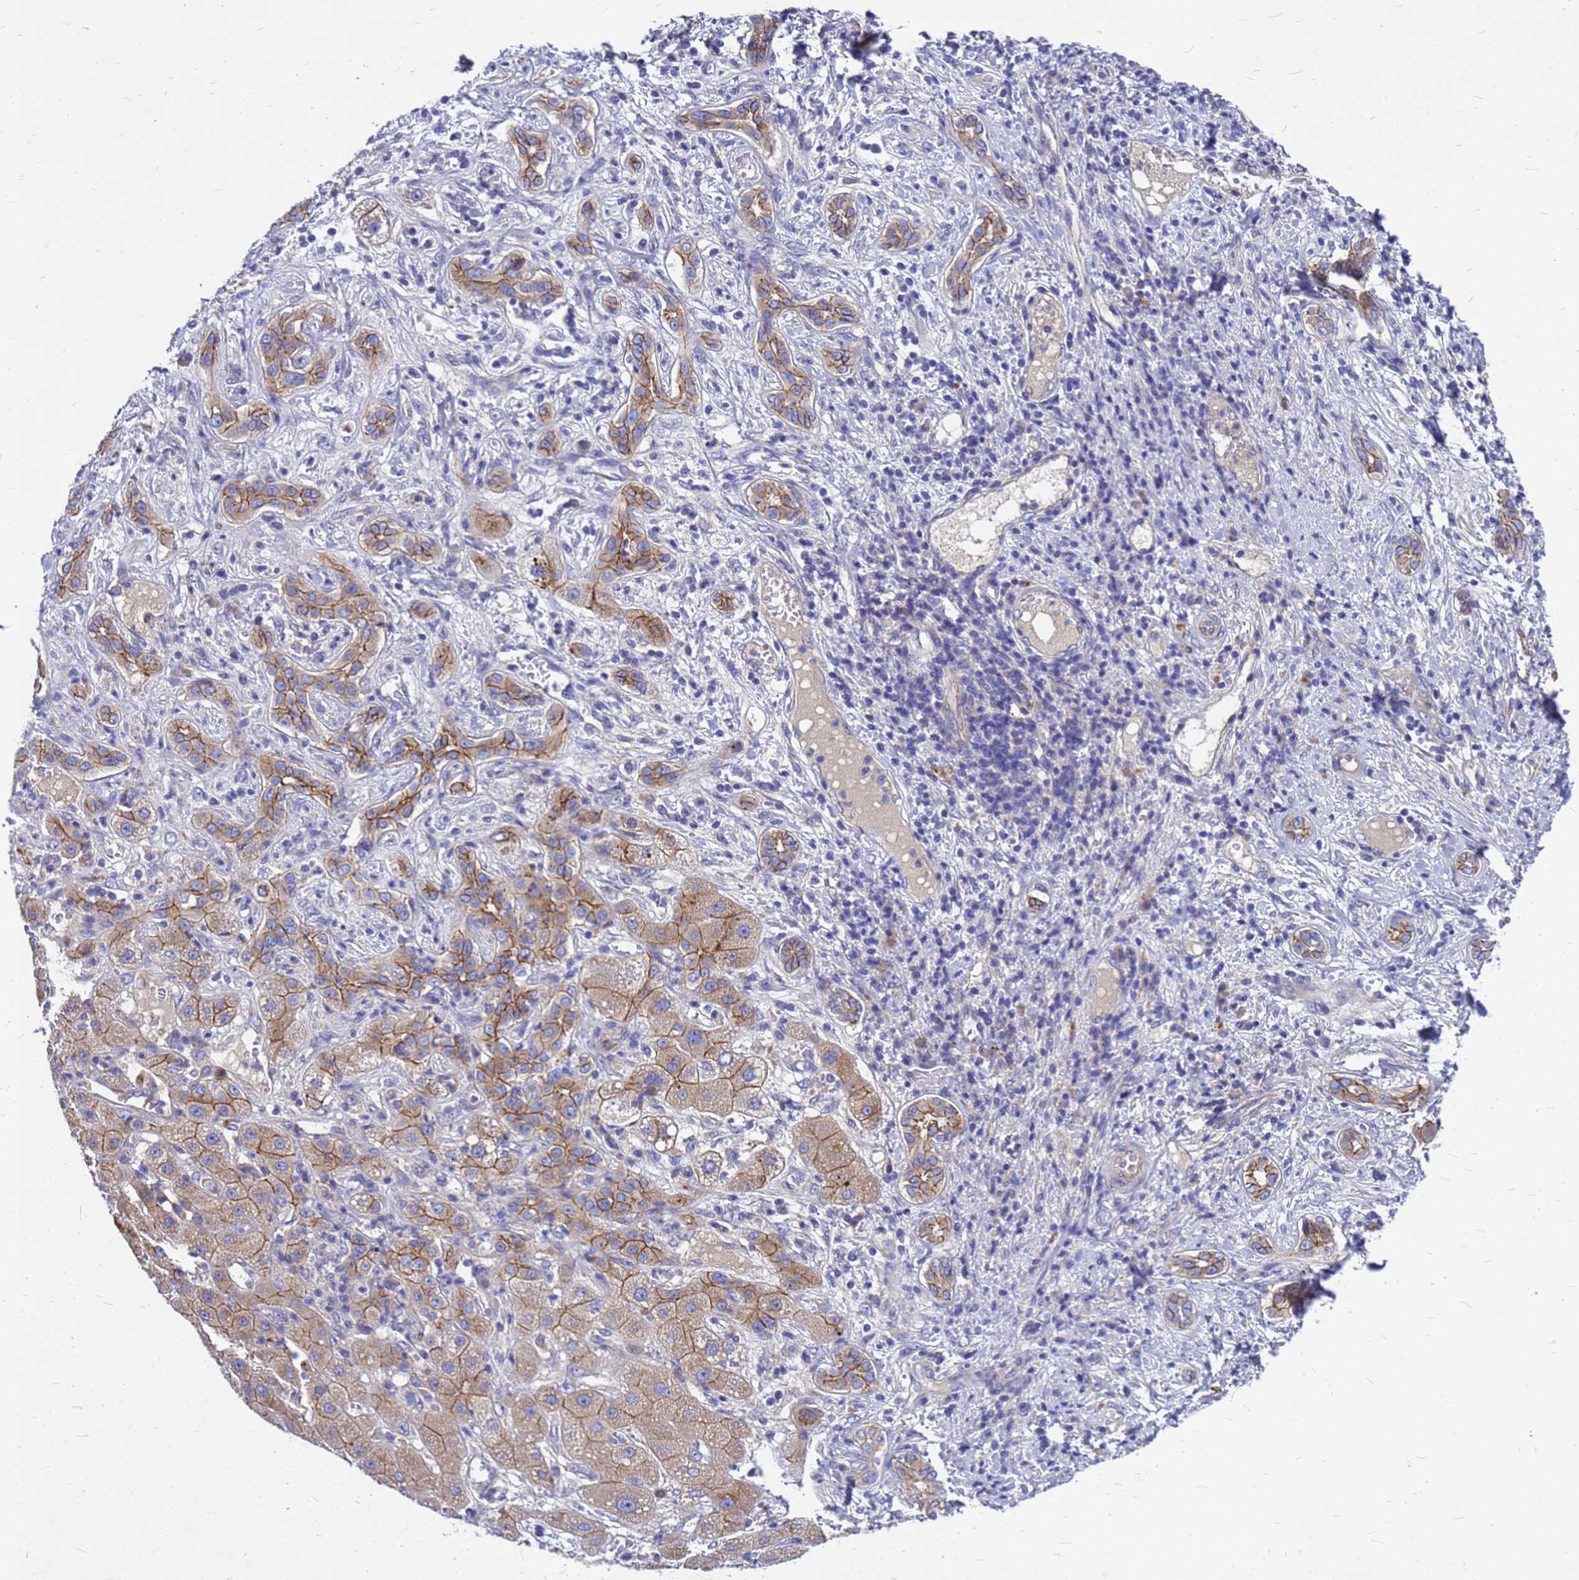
{"staining": {"intensity": "moderate", "quantity": "25%-75%", "location": "cytoplasmic/membranous"}, "tissue": "liver cancer", "cell_type": "Tumor cells", "image_type": "cancer", "snomed": [{"axis": "morphology", "description": "Carcinoma, Hepatocellular, NOS"}, {"axis": "topography", "description": "Liver"}], "caption": "Immunohistochemistry (IHC) of human hepatocellular carcinoma (liver) reveals medium levels of moderate cytoplasmic/membranous expression in approximately 25%-75% of tumor cells. The staining is performed using DAB brown chromogen to label protein expression. The nuclei are counter-stained blue using hematoxylin.", "gene": "FBXW5", "patient": {"sex": "male", "age": 65}}